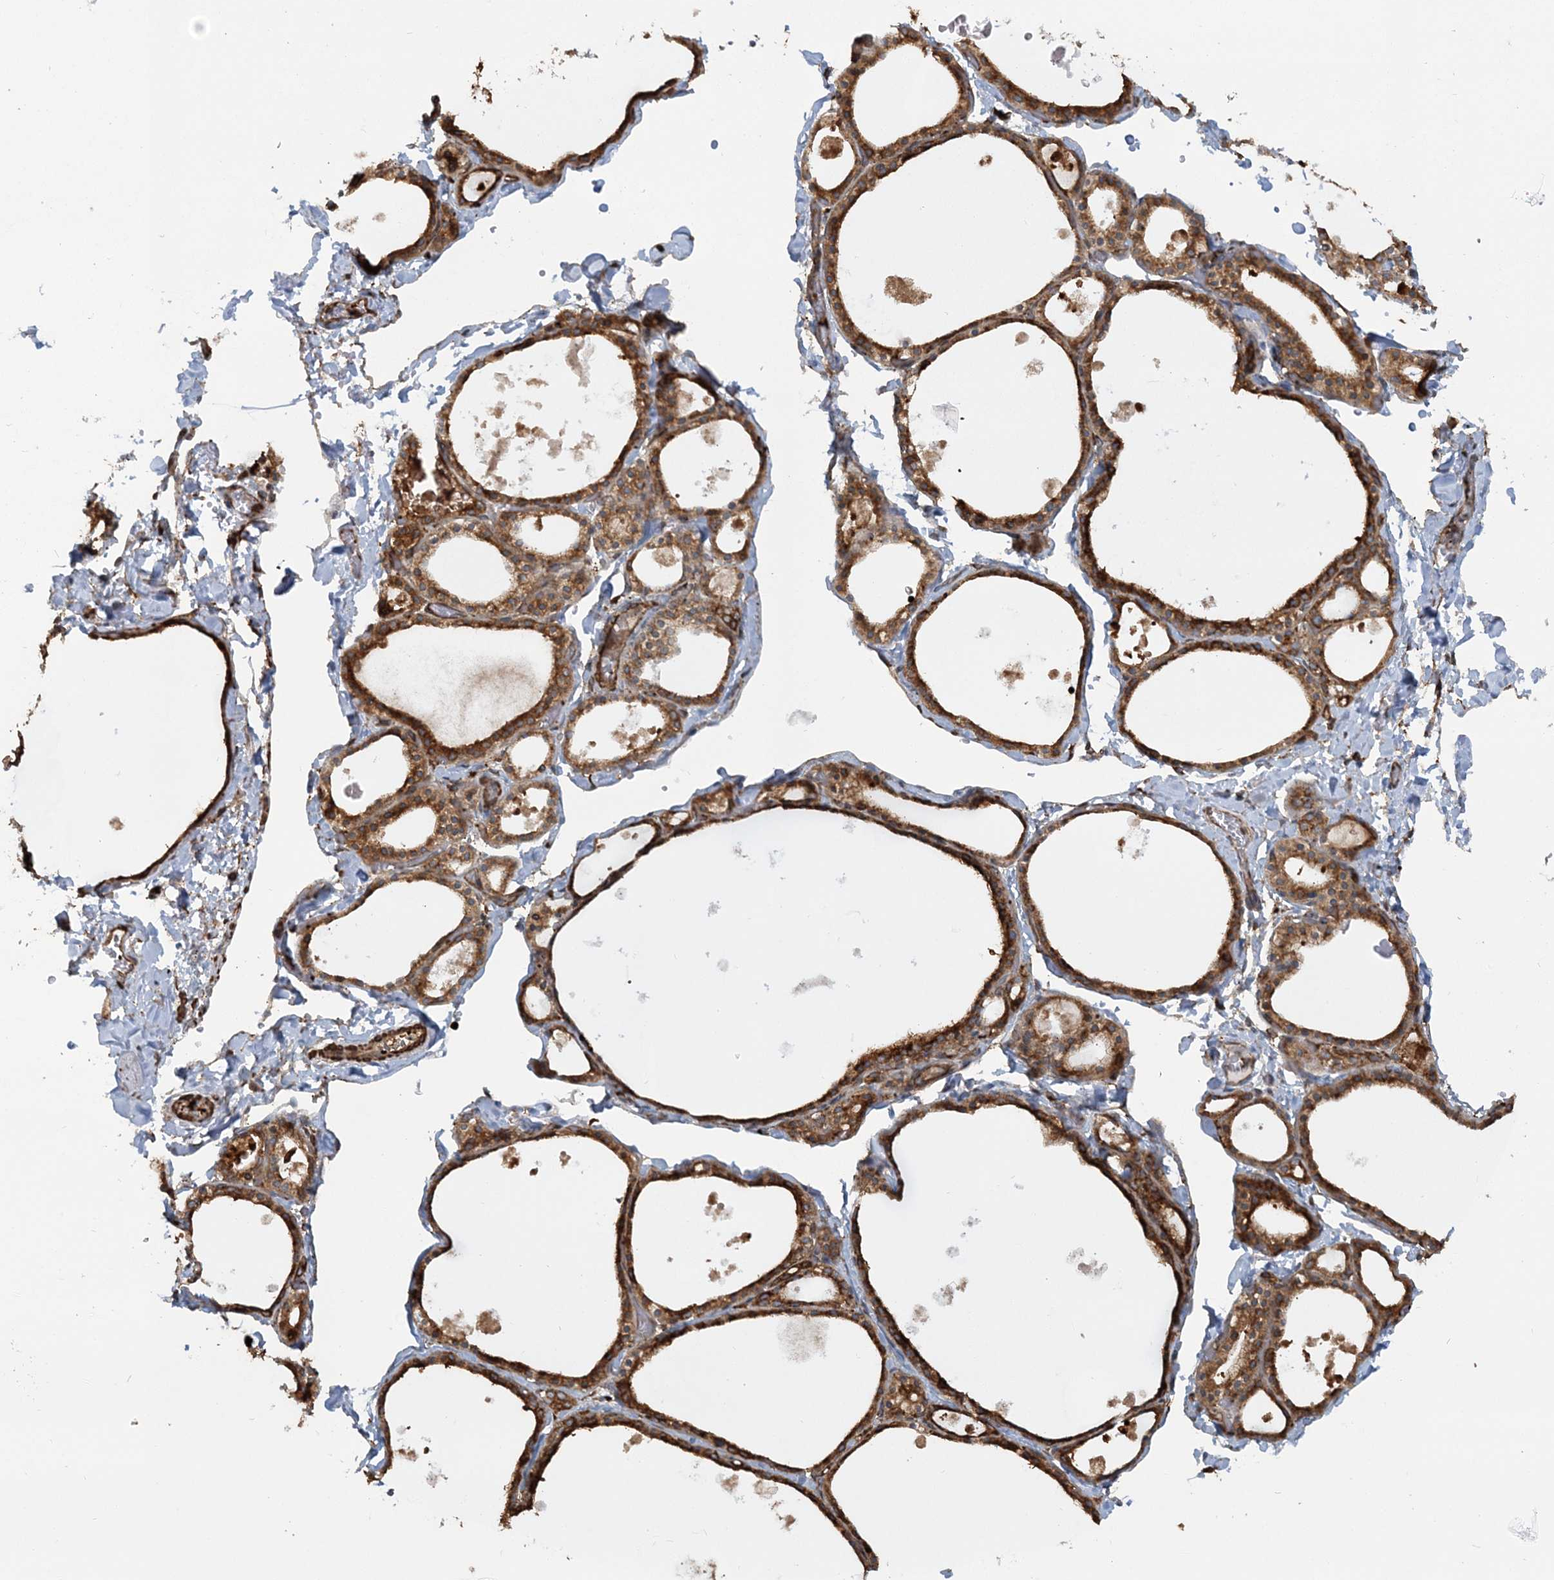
{"staining": {"intensity": "strong", "quantity": ">75%", "location": "cytoplasmic/membranous"}, "tissue": "thyroid gland", "cell_type": "Glandular cells", "image_type": "normal", "snomed": [{"axis": "morphology", "description": "Normal tissue, NOS"}, {"axis": "topography", "description": "Thyroid gland"}], "caption": "Thyroid gland stained with DAB (3,3'-diaminobenzidine) IHC demonstrates high levels of strong cytoplasmic/membranous positivity in approximately >75% of glandular cells.", "gene": "TRAF3IP2", "patient": {"sex": "male", "age": 56}}